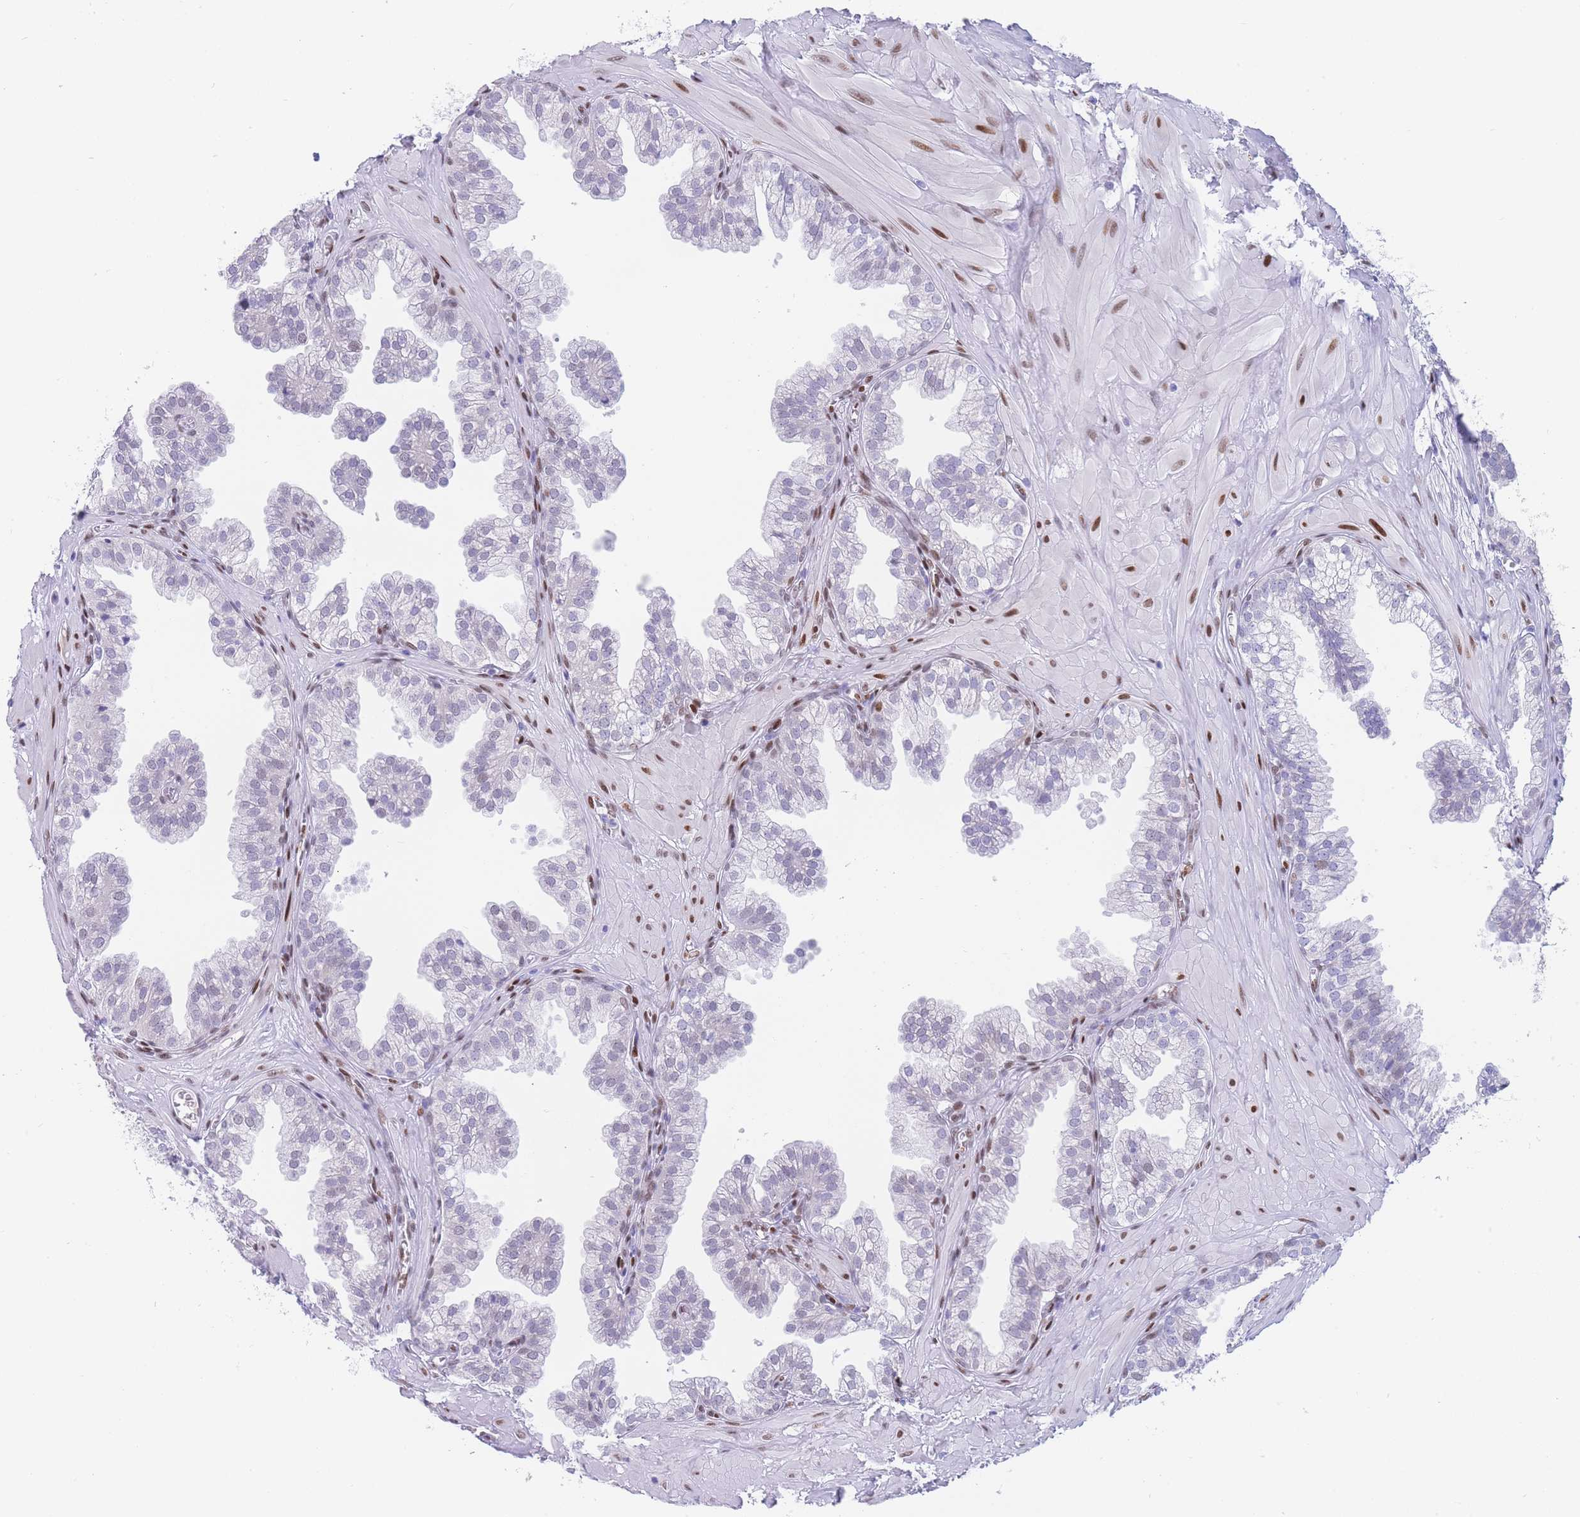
{"staining": {"intensity": "weak", "quantity": "<25%", "location": "nuclear"}, "tissue": "prostate", "cell_type": "Glandular cells", "image_type": "normal", "snomed": [{"axis": "morphology", "description": "Normal tissue, NOS"}, {"axis": "topography", "description": "Prostate"}, {"axis": "topography", "description": "Peripheral nerve tissue"}], "caption": "Glandular cells show no significant positivity in unremarkable prostate. (DAB immunohistochemistry (IHC) visualized using brightfield microscopy, high magnification).", "gene": "PSMB5", "patient": {"sex": "male", "age": 55}}